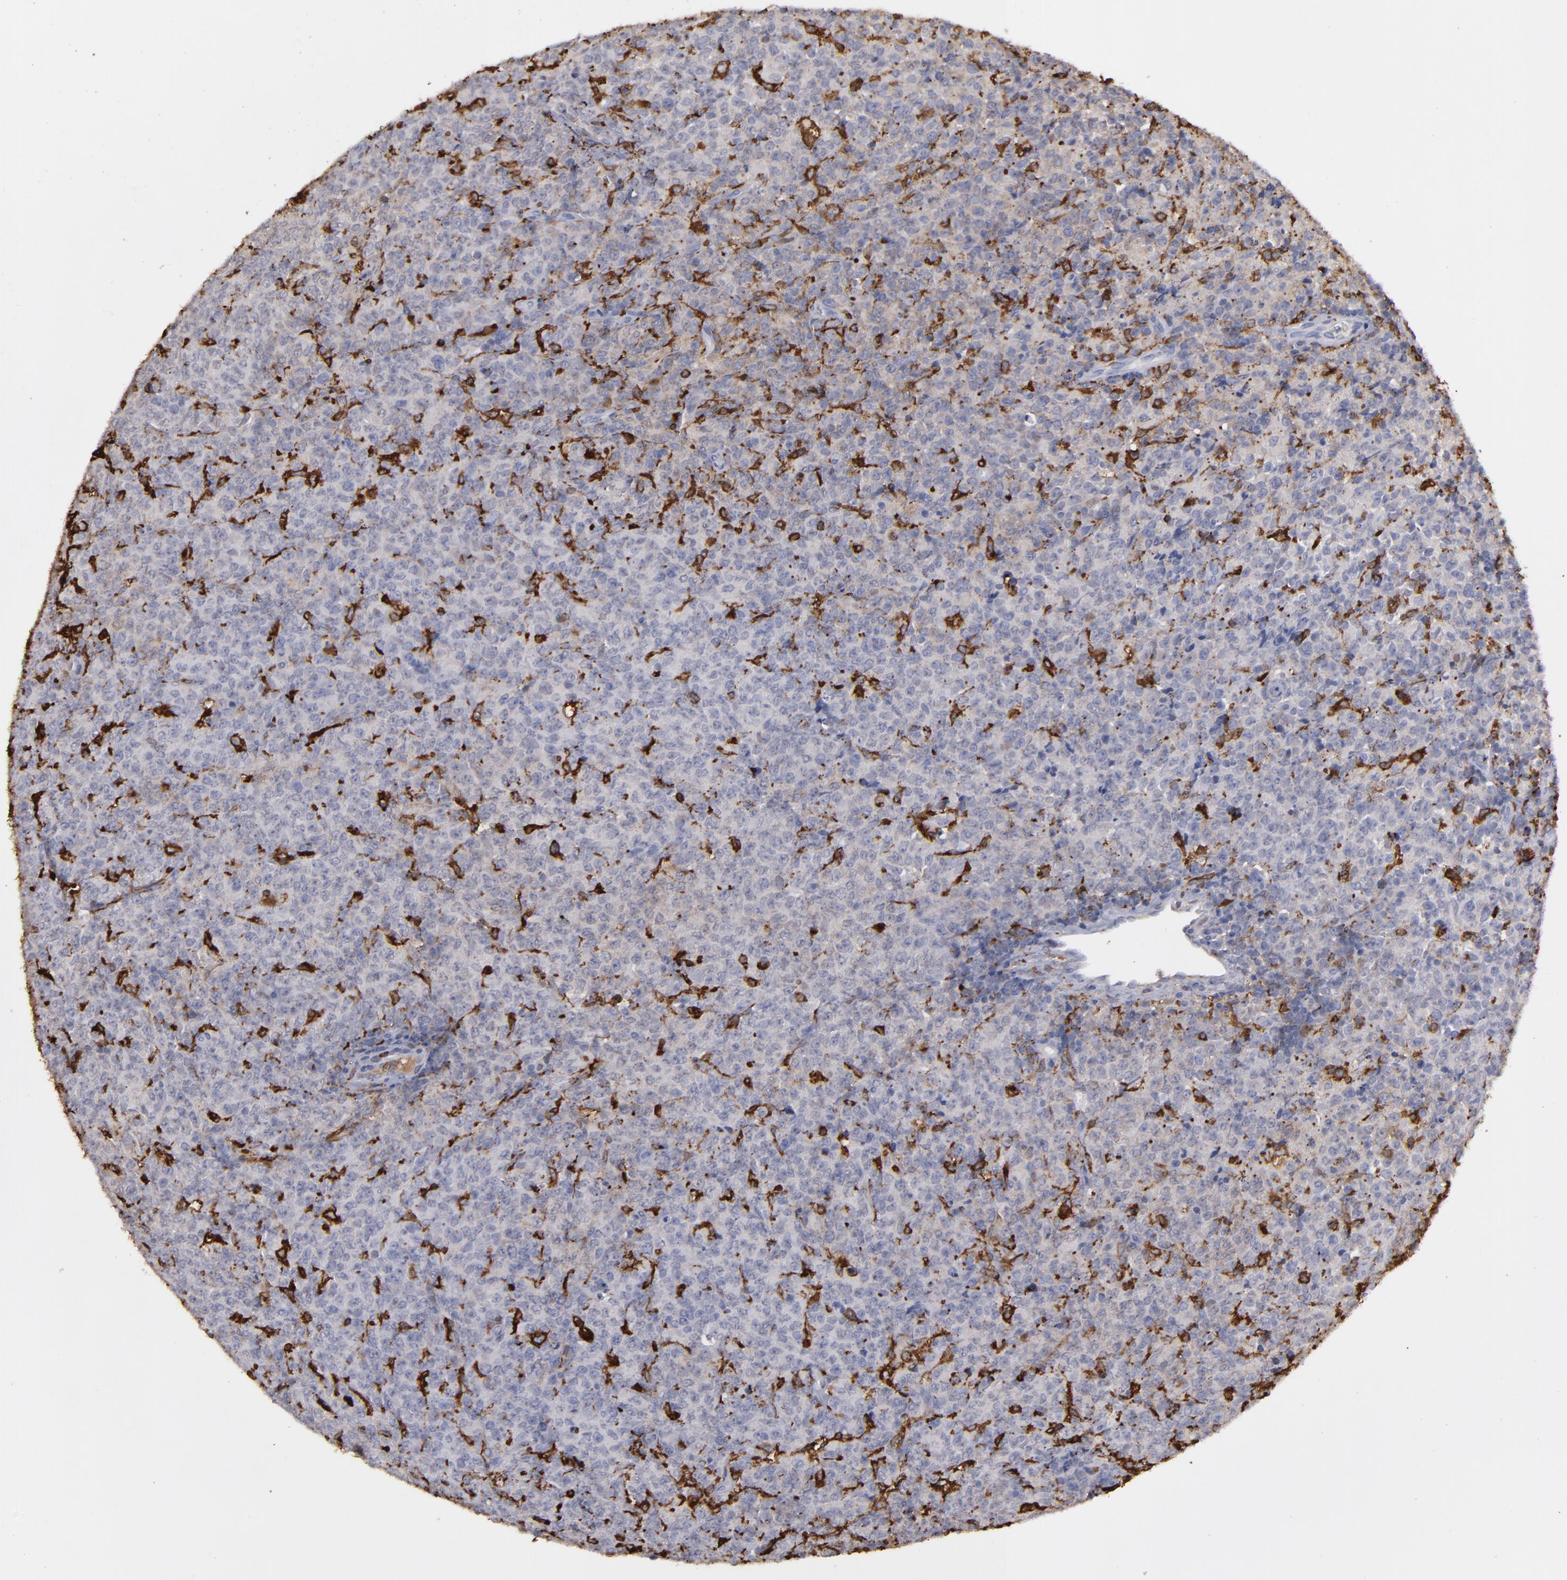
{"staining": {"intensity": "weak", "quantity": "<25%", "location": "cytoplasmic/membranous"}, "tissue": "lymphoma", "cell_type": "Tumor cells", "image_type": "cancer", "snomed": [{"axis": "morphology", "description": "Malignant lymphoma, non-Hodgkin's type, High grade"}, {"axis": "topography", "description": "Tonsil"}], "caption": "This image is of high-grade malignant lymphoma, non-Hodgkin's type stained with IHC to label a protein in brown with the nuclei are counter-stained blue. There is no staining in tumor cells.", "gene": "ODC1", "patient": {"sex": "female", "age": 36}}